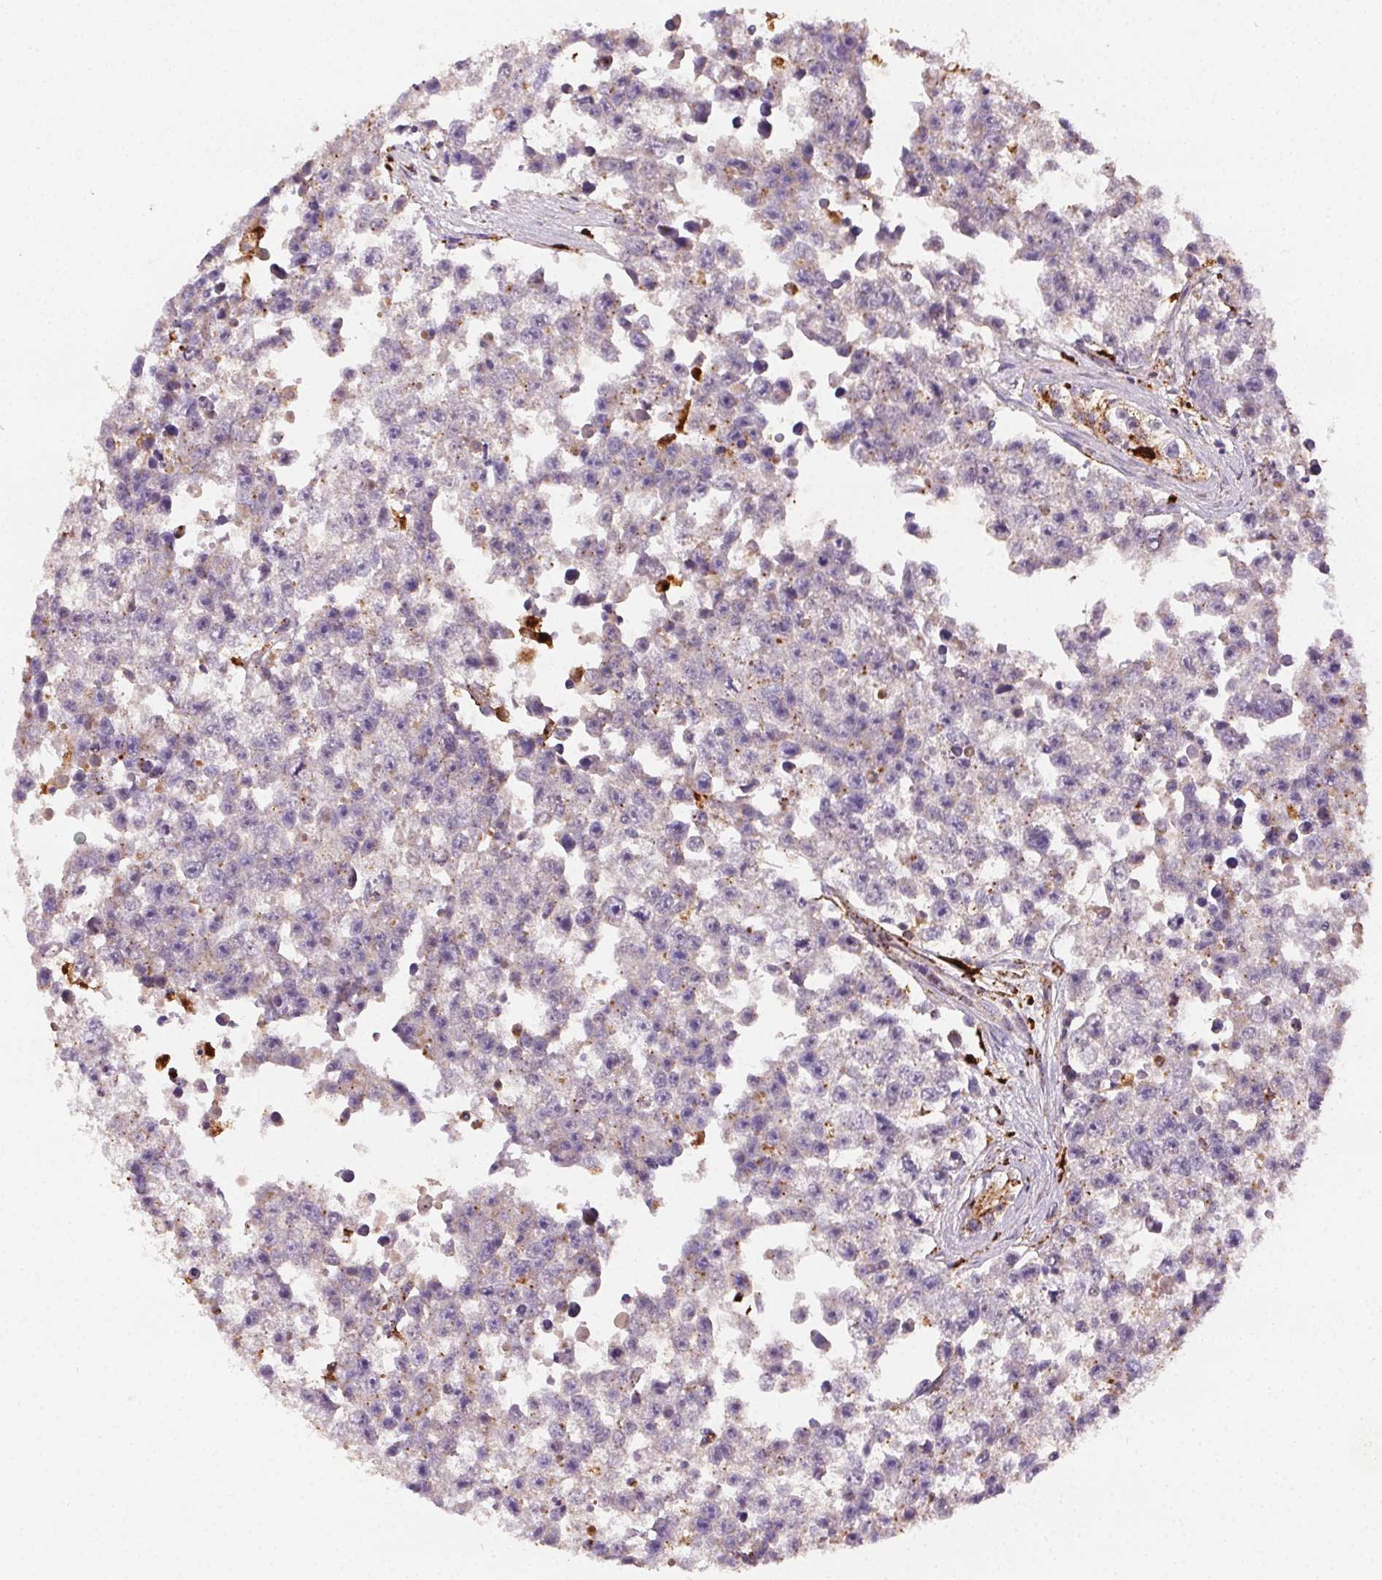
{"staining": {"intensity": "negative", "quantity": "none", "location": "none"}, "tissue": "testis cancer", "cell_type": "Tumor cells", "image_type": "cancer", "snomed": [{"axis": "morphology", "description": "Seminoma, NOS"}, {"axis": "topography", "description": "Testis"}], "caption": "Immunohistochemical staining of testis seminoma reveals no significant positivity in tumor cells. Brightfield microscopy of IHC stained with DAB (3,3'-diaminobenzidine) (brown) and hematoxylin (blue), captured at high magnification.", "gene": "SCPEP1", "patient": {"sex": "male", "age": 26}}